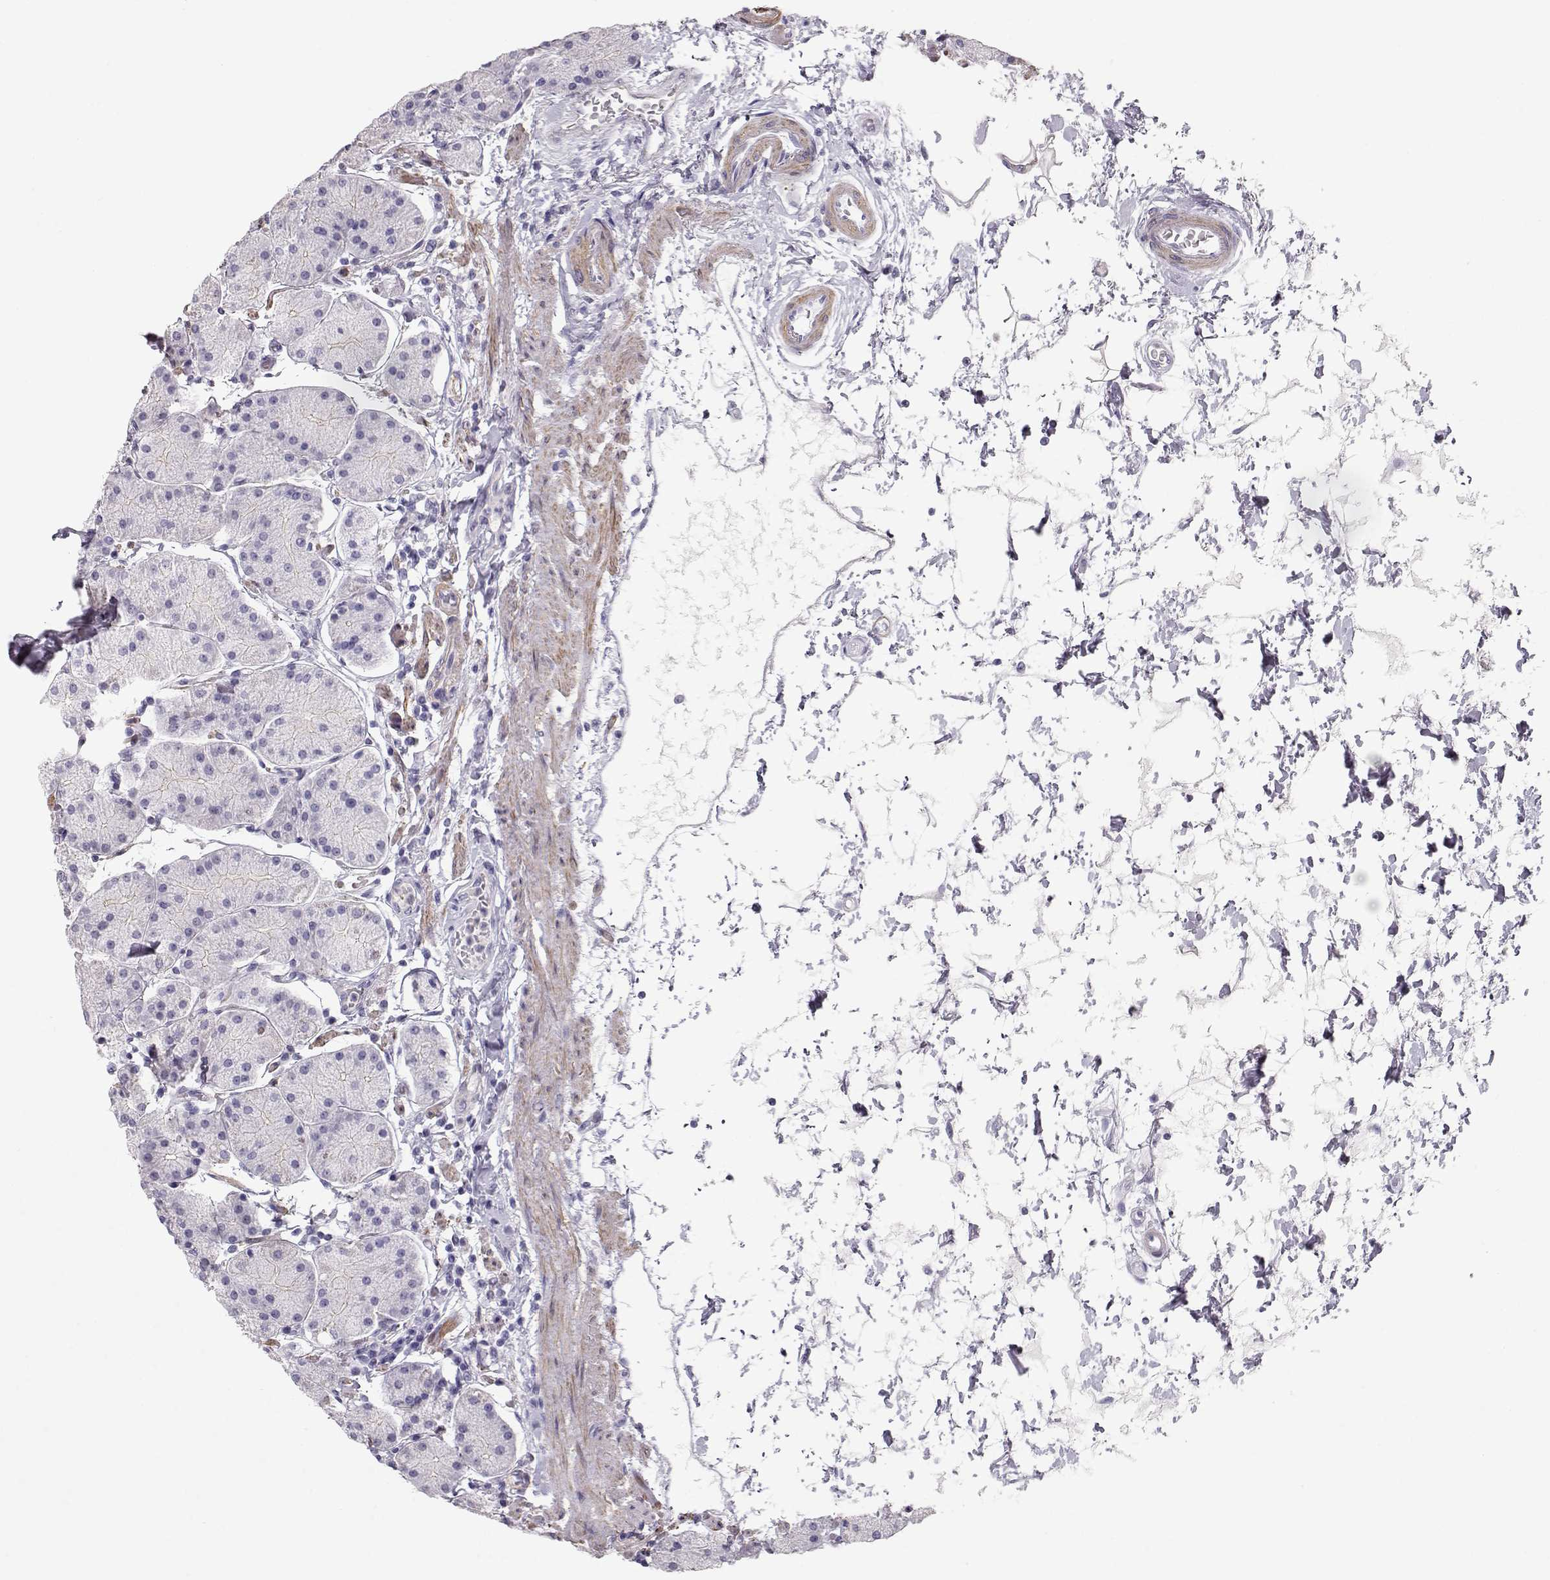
{"staining": {"intensity": "negative", "quantity": "none", "location": "none"}, "tissue": "stomach", "cell_type": "Glandular cells", "image_type": "normal", "snomed": [{"axis": "morphology", "description": "Normal tissue, NOS"}, {"axis": "topography", "description": "Stomach"}], "caption": "The image shows no staining of glandular cells in unremarkable stomach.", "gene": "SLITRK3", "patient": {"sex": "male", "age": 54}}